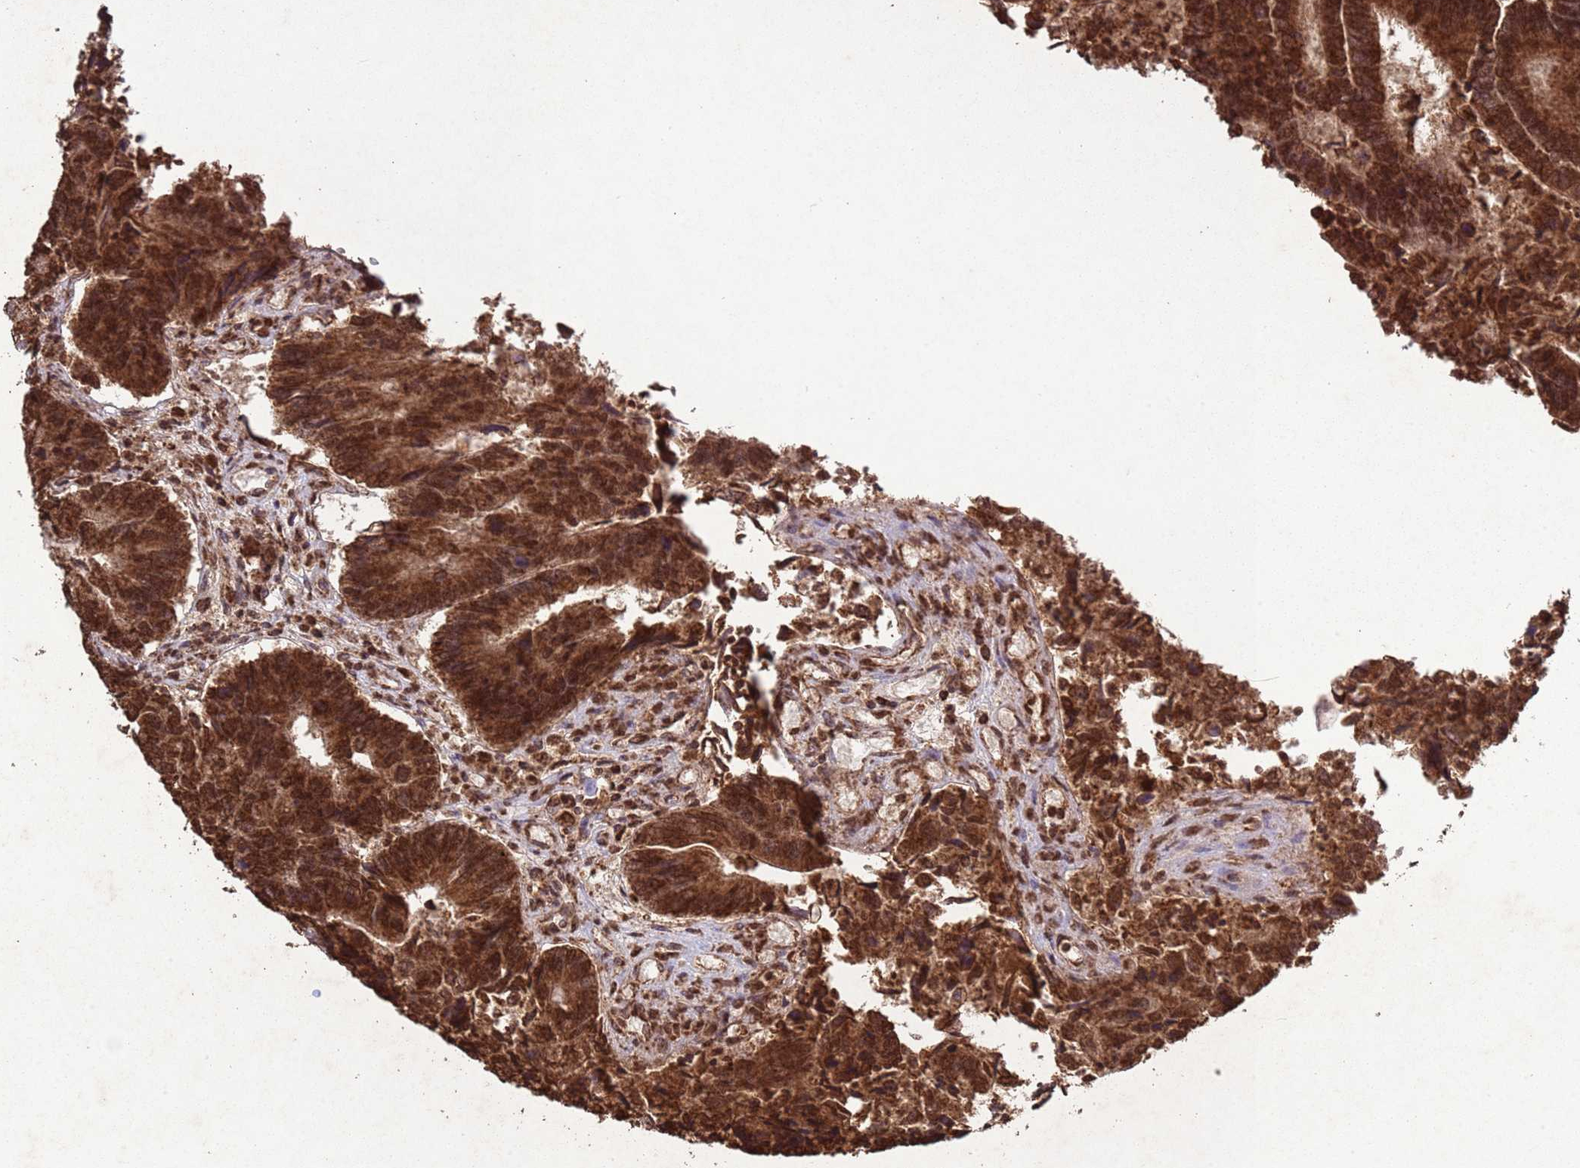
{"staining": {"intensity": "strong", "quantity": ">75%", "location": "cytoplasmic/membranous,nuclear"}, "tissue": "colorectal cancer", "cell_type": "Tumor cells", "image_type": "cancer", "snomed": [{"axis": "morphology", "description": "Adenocarcinoma, NOS"}, {"axis": "topography", "description": "Colon"}], "caption": "A brown stain highlights strong cytoplasmic/membranous and nuclear positivity of a protein in colorectal cancer tumor cells. The protein of interest is shown in brown color, while the nuclei are stained blue.", "gene": "HDAC10", "patient": {"sex": "female", "age": 67}}